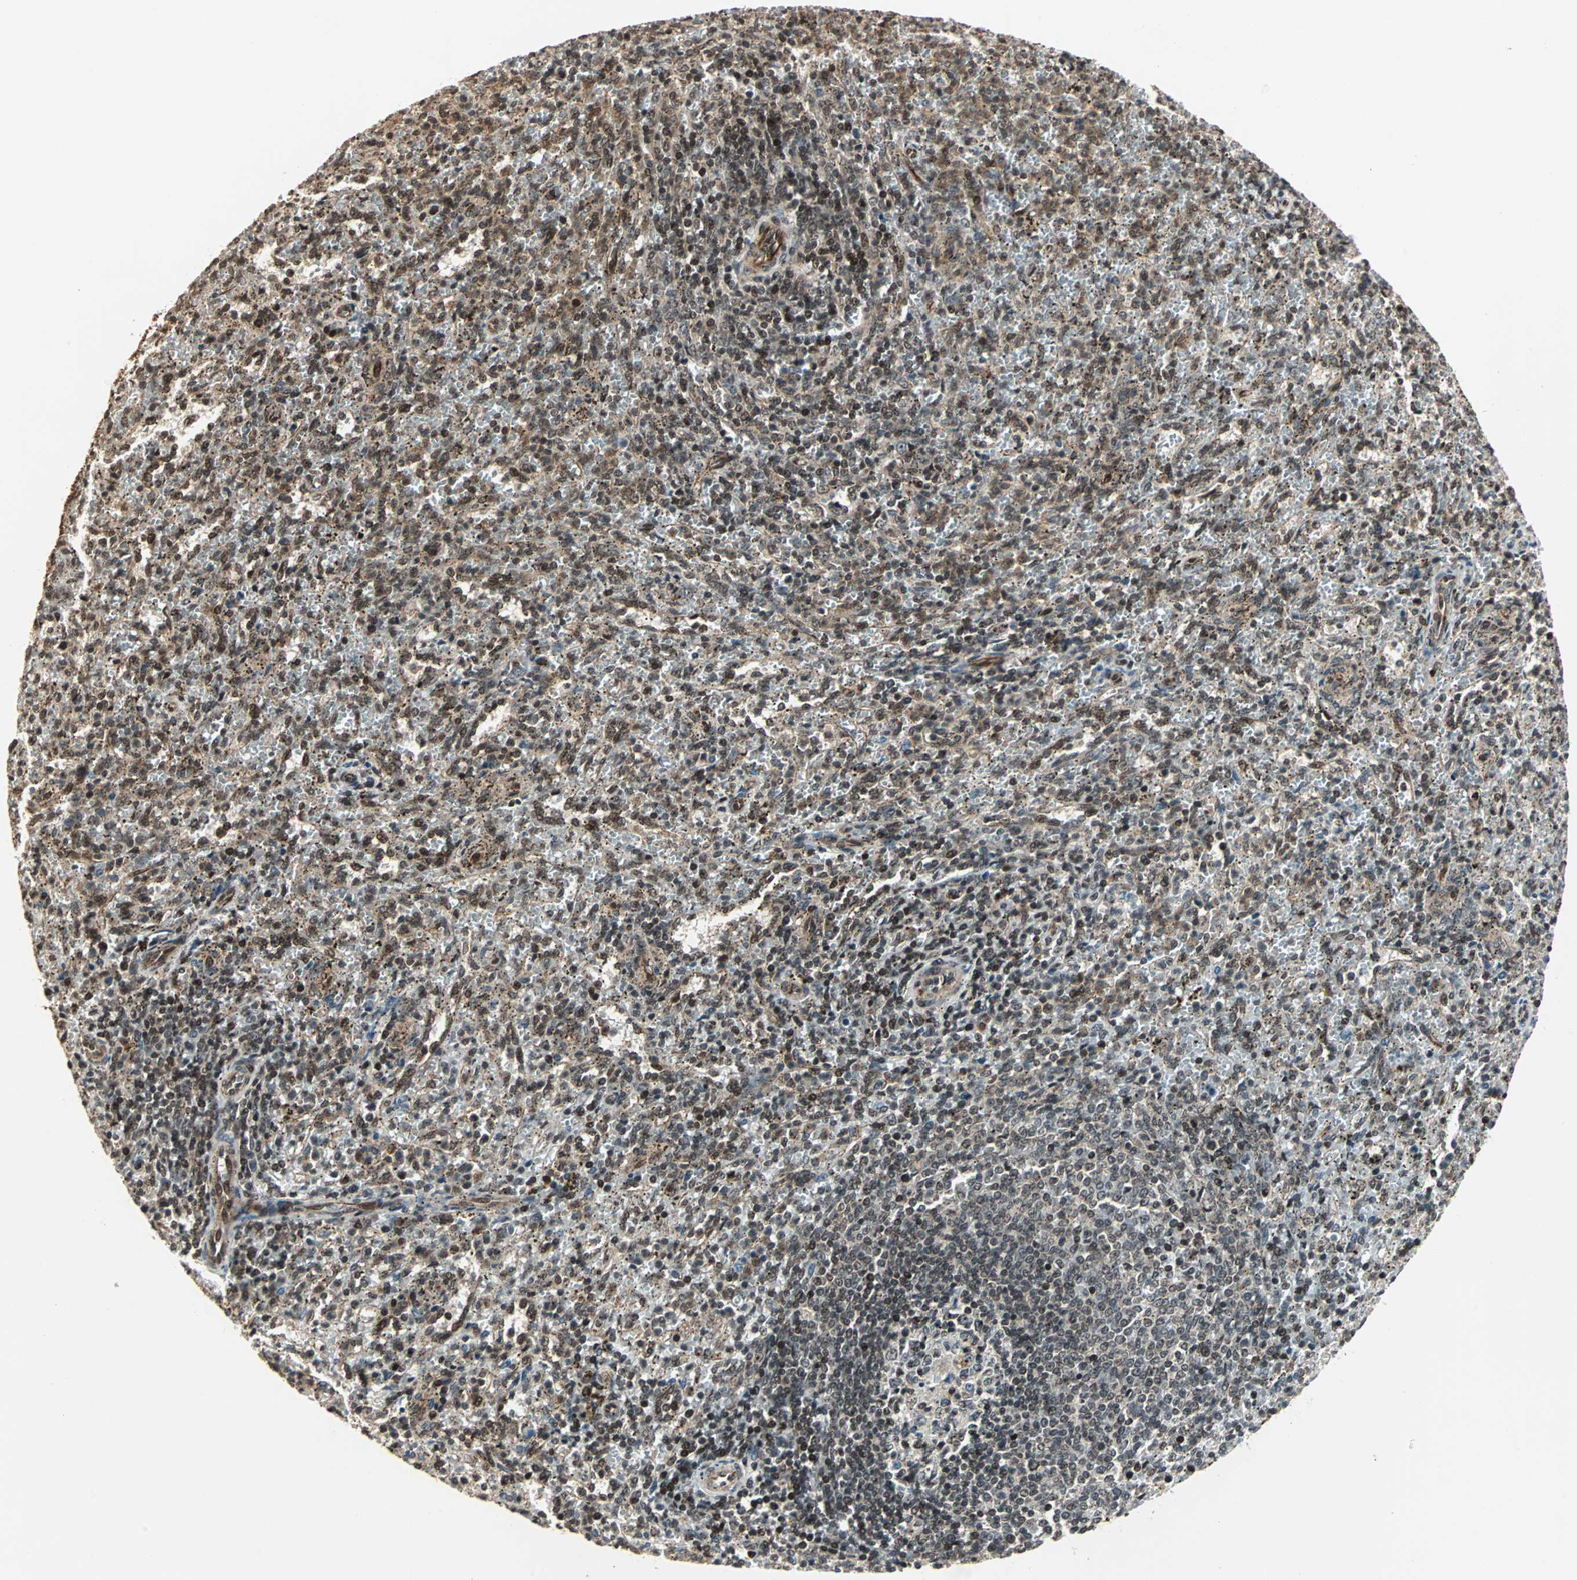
{"staining": {"intensity": "moderate", "quantity": ">75%", "location": "cytoplasmic/membranous,nuclear"}, "tissue": "spleen", "cell_type": "Cells in red pulp", "image_type": "normal", "snomed": [{"axis": "morphology", "description": "Normal tissue, NOS"}, {"axis": "topography", "description": "Spleen"}], "caption": "Immunohistochemistry of benign spleen demonstrates medium levels of moderate cytoplasmic/membranous,nuclear expression in about >75% of cells in red pulp.", "gene": "ZBED9", "patient": {"sex": "female", "age": 10}}